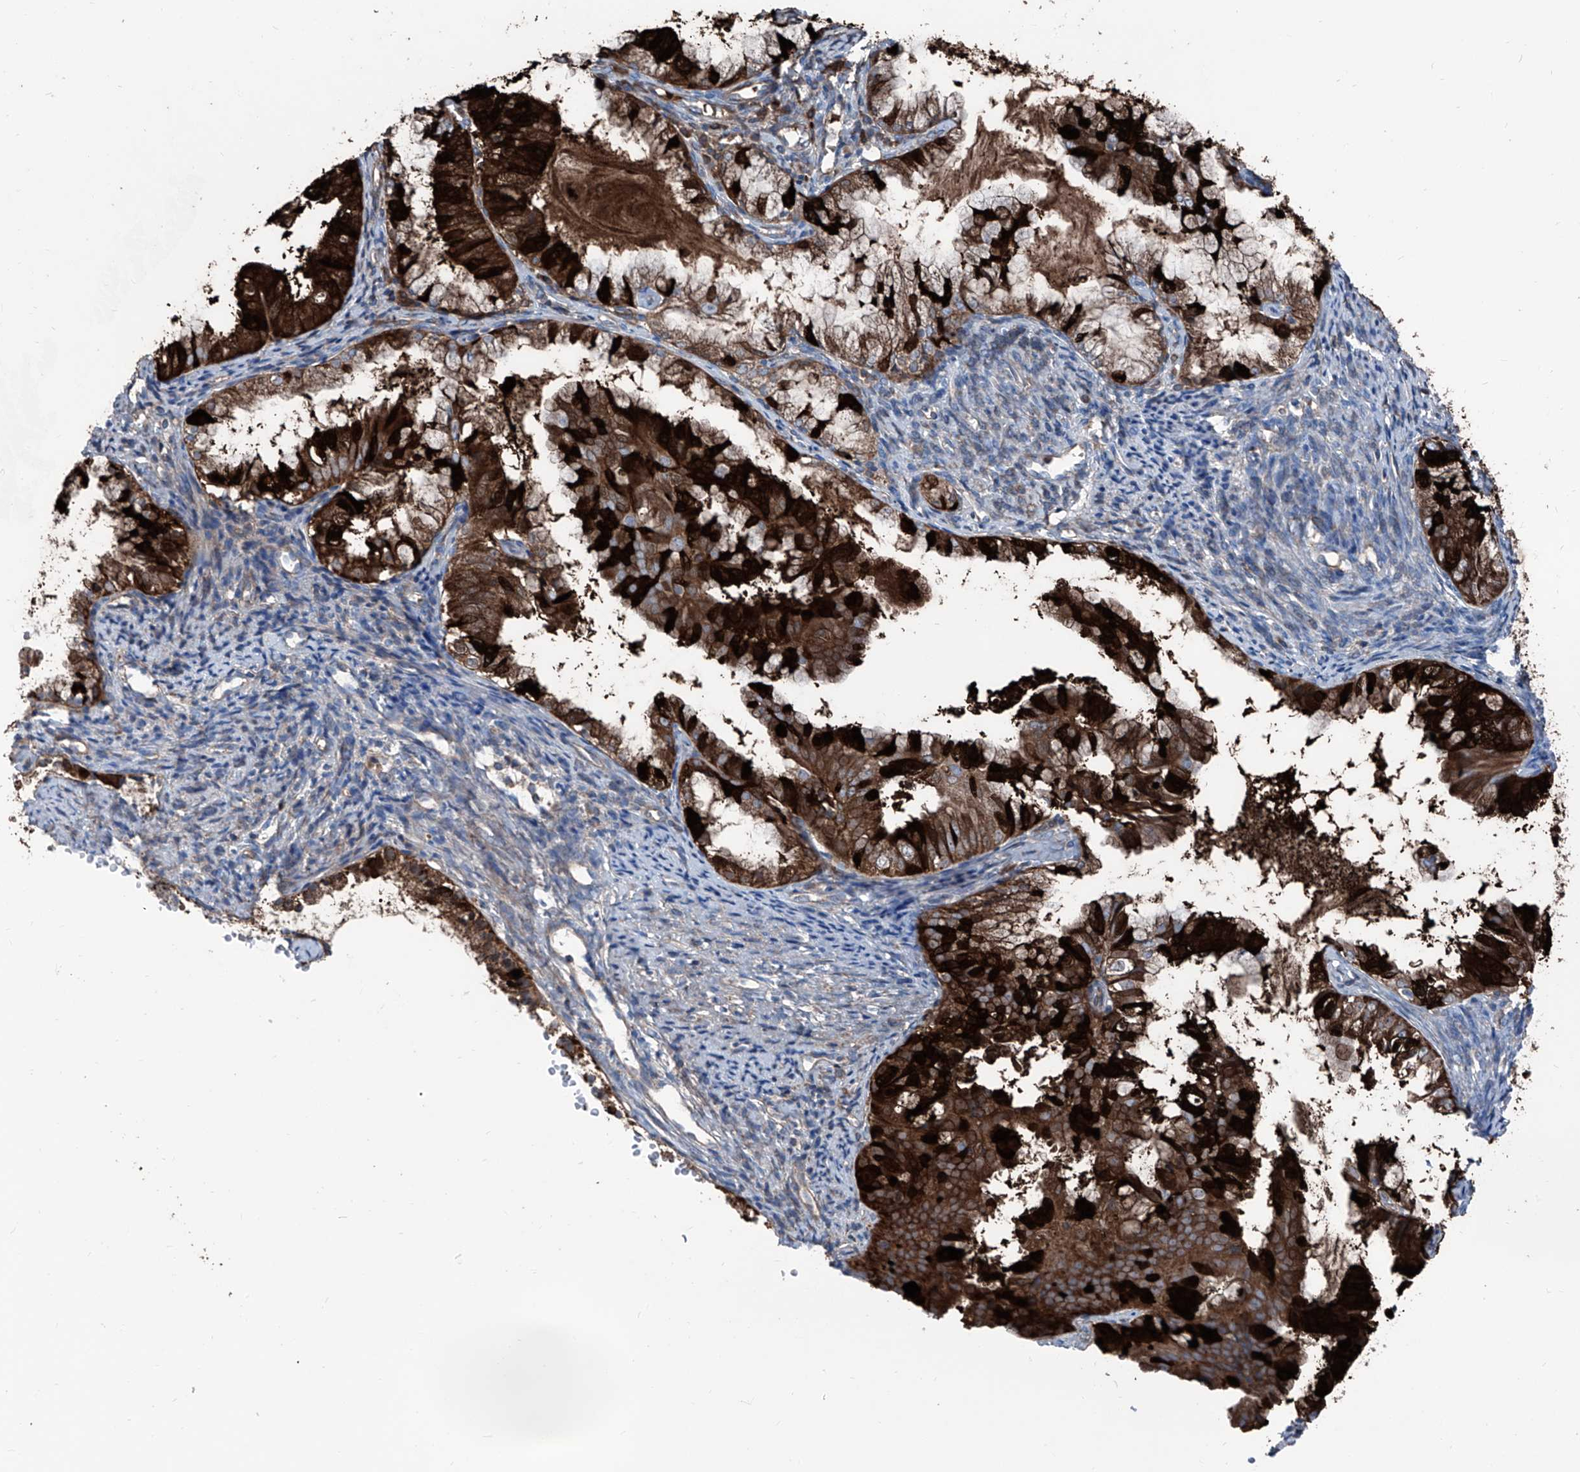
{"staining": {"intensity": "strong", "quantity": ">75%", "location": "cytoplasmic/membranous"}, "tissue": "endometrial cancer", "cell_type": "Tumor cells", "image_type": "cancer", "snomed": [{"axis": "morphology", "description": "Adenocarcinoma, NOS"}, {"axis": "topography", "description": "Endometrium"}], "caption": "Endometrial cancer stained with a protein marker reveals strong staining in tumor cells.", "gene": "GPAT3", "patient": {"sex": "female", "age": 63}}